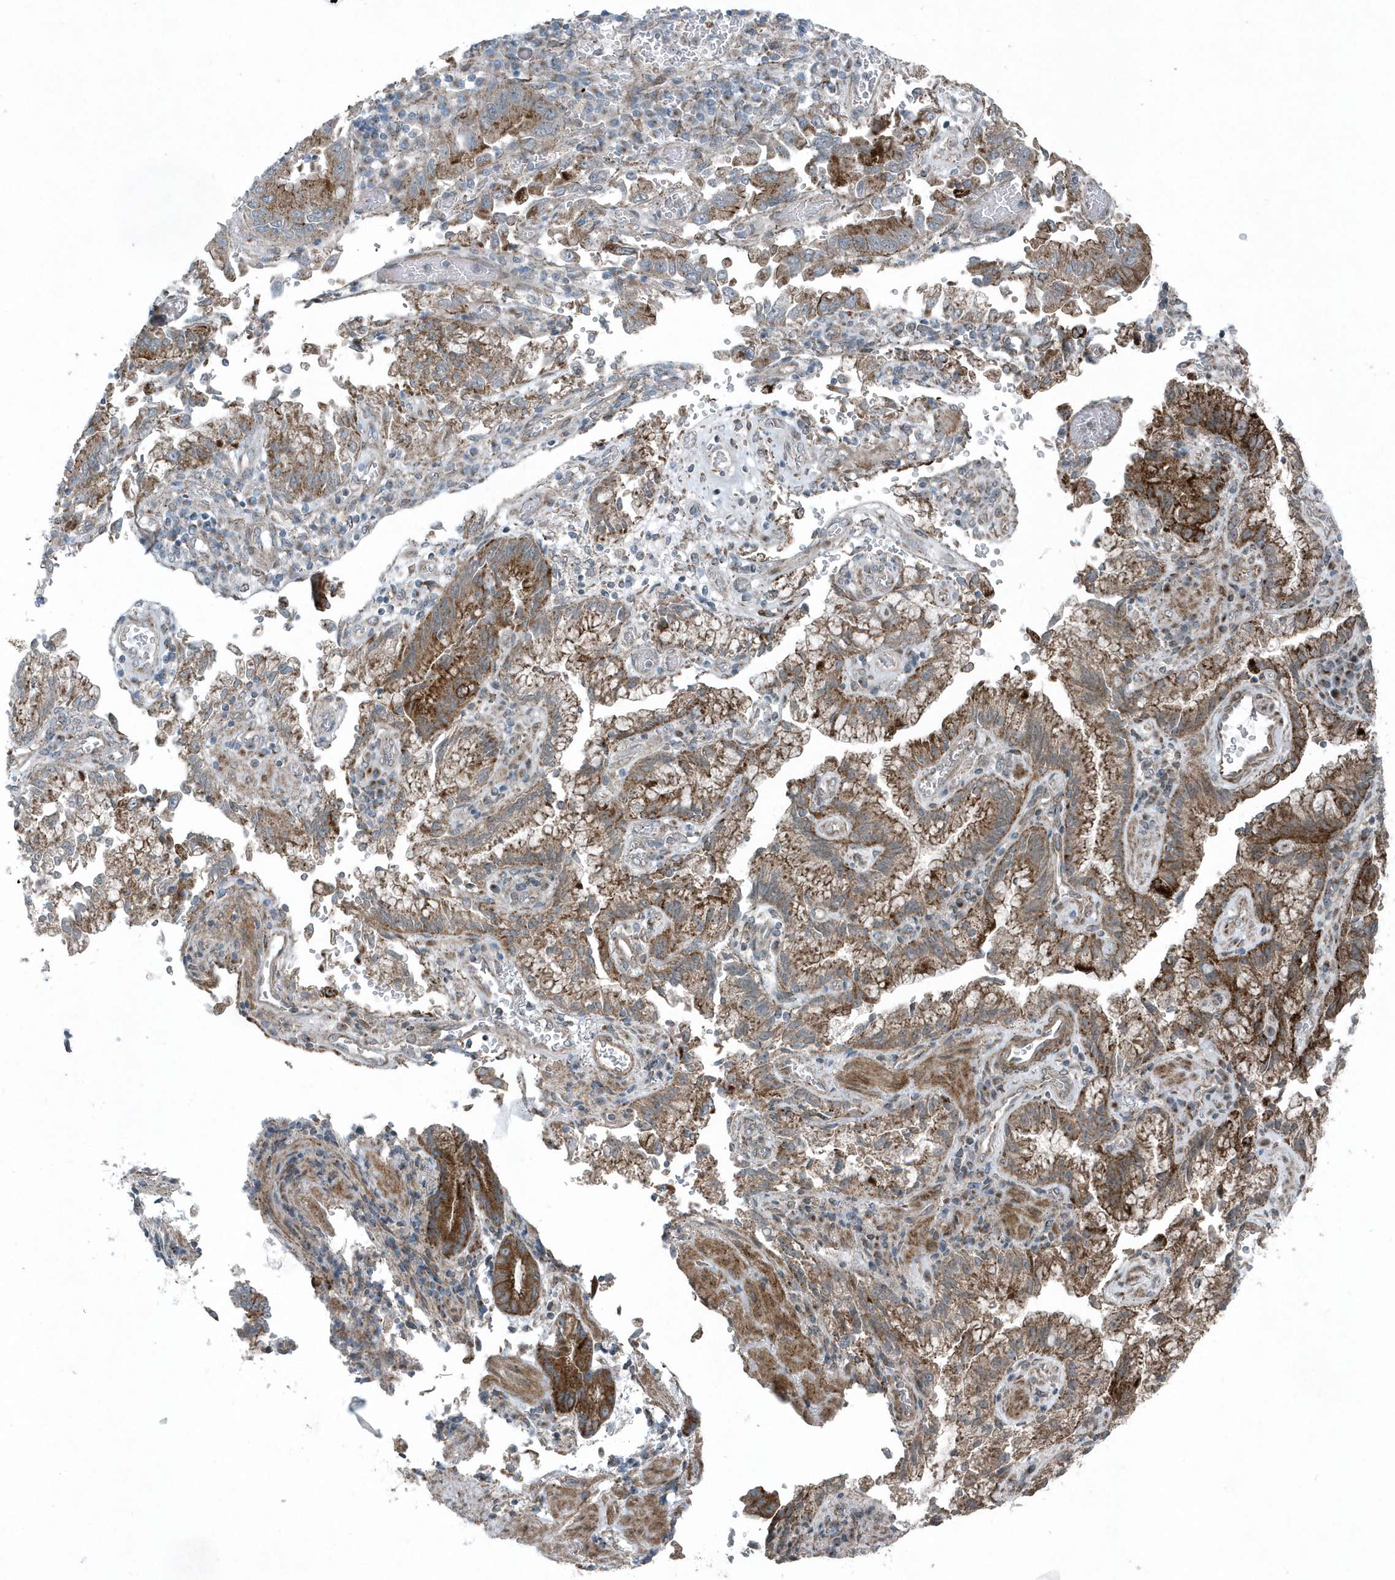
{"staining": {"intensity": "strong", "quantity": "25%-75%", "location": "cytoplasmic/membranous"}, "tissue": "stomach cancer", "cell_type": "Tumor cells", "image_type": "cancer", "snomed": [{"axis": "morphology", "description": "Adenocarcinoma, NOS"}, {"axis": "topography", "description": "Stomach"}], "caption": "DAB immunohistochemical staining of adenocarcinoma (stomach) reveals strong cytoplasmic/membranous protein staining in approximately 25%-75% of tumor cells.", "gene": "GCC2", "patient": {"sex": "male", "age": 62}}